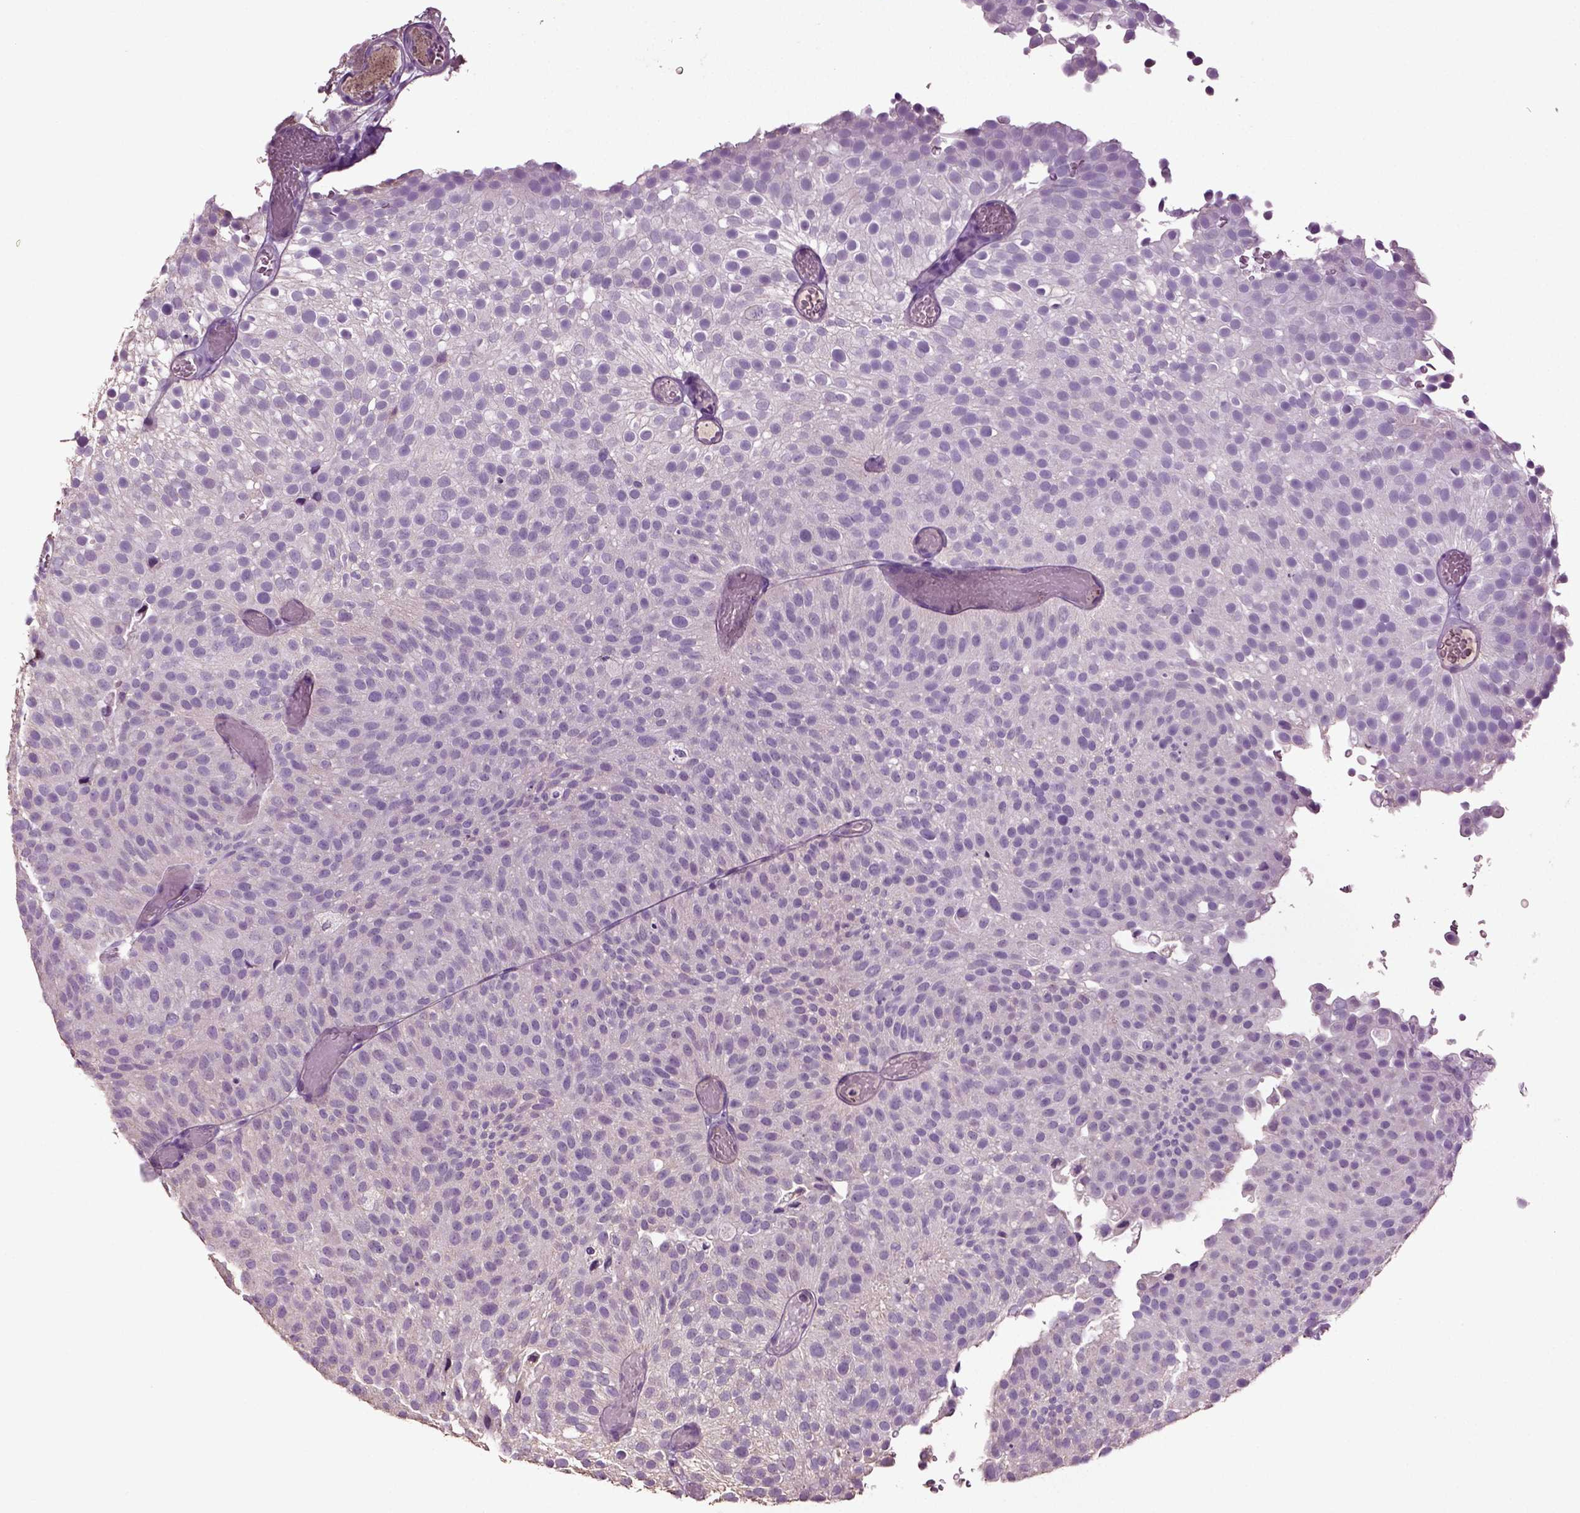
{"staining": {"intensity": "negative", "quantity": "none", "location": "none"}, "tissue": "urothelial cancer", "cell_type": "Tumor cells", "image_type": "cancer", "snomed": [{"axis": "morphology", "description": "Urothelial carcinoma, Low grade"}, {"axis": "topography", "description": "Urinary bladder"}], "caption": "There is no significant staining in tumor cells of urothelial cancer.", "gene": "DEFB118", "patient": {"sex": "male", "age": 78}}